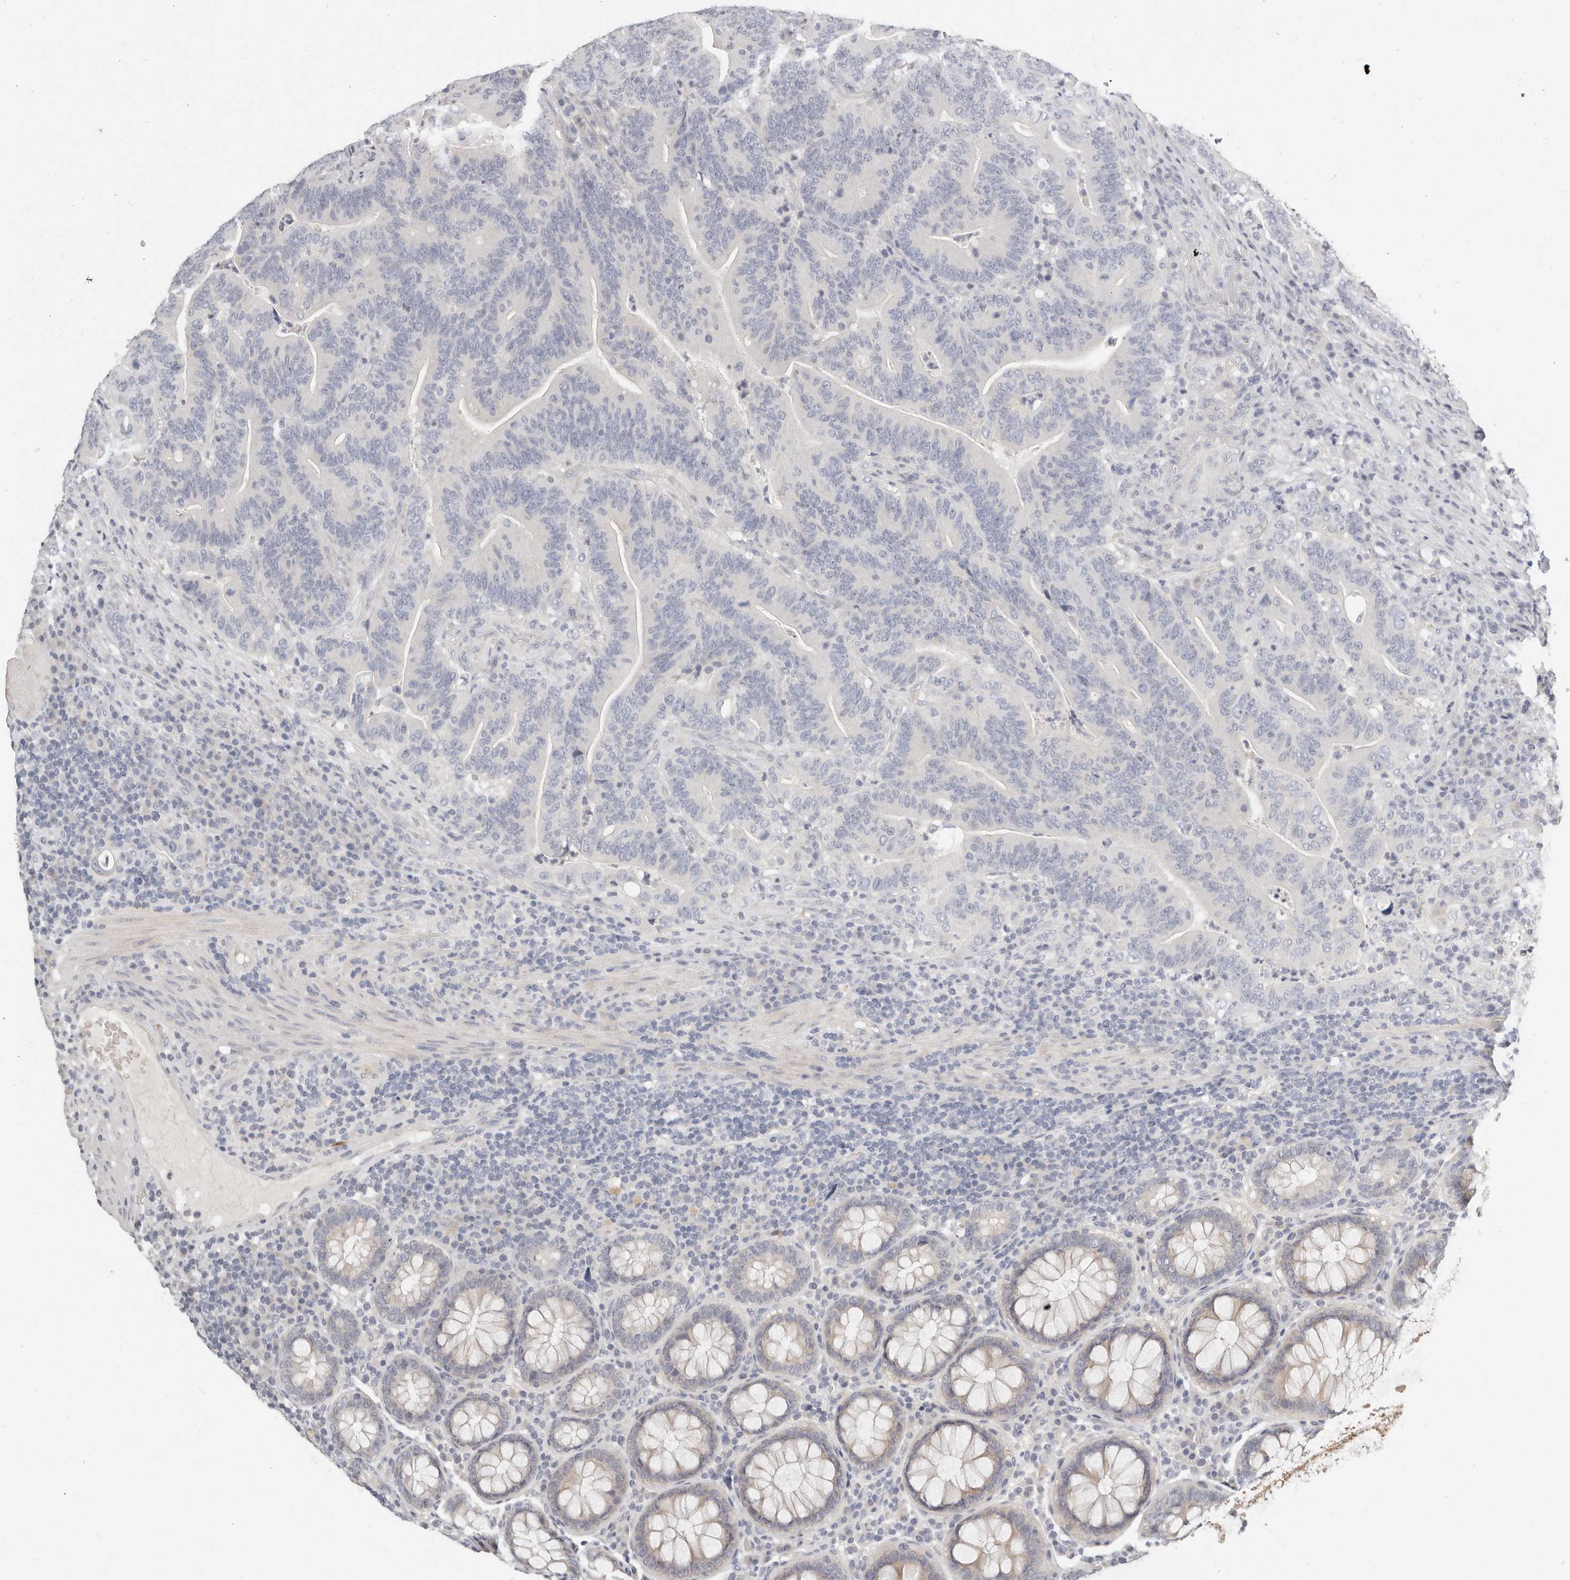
{"staining": {"intensity": "negative", "quantity": "none", "location": "none"}, "tissue": "colorectal cancer", "cell_type": "Tumor cells", "image_type": "cancer", "snomed": [{"axis": "morphology", "description": "Adenocarcinoma, NOS"}, {"axis": "topography", "description": "Colon"}], "caption": "Photomicrograph shows no protein expression in tumor cells of colorectal adenocarcinoma tissue. (Stains: DAB (3,3'-diaminobenzidine) IHC with hematoxylin counter stain, Microscopy: brightfield microscopy at high magnification).", "gene": "TMEM63B", "patient": {"sex": "female", "age": 66}}